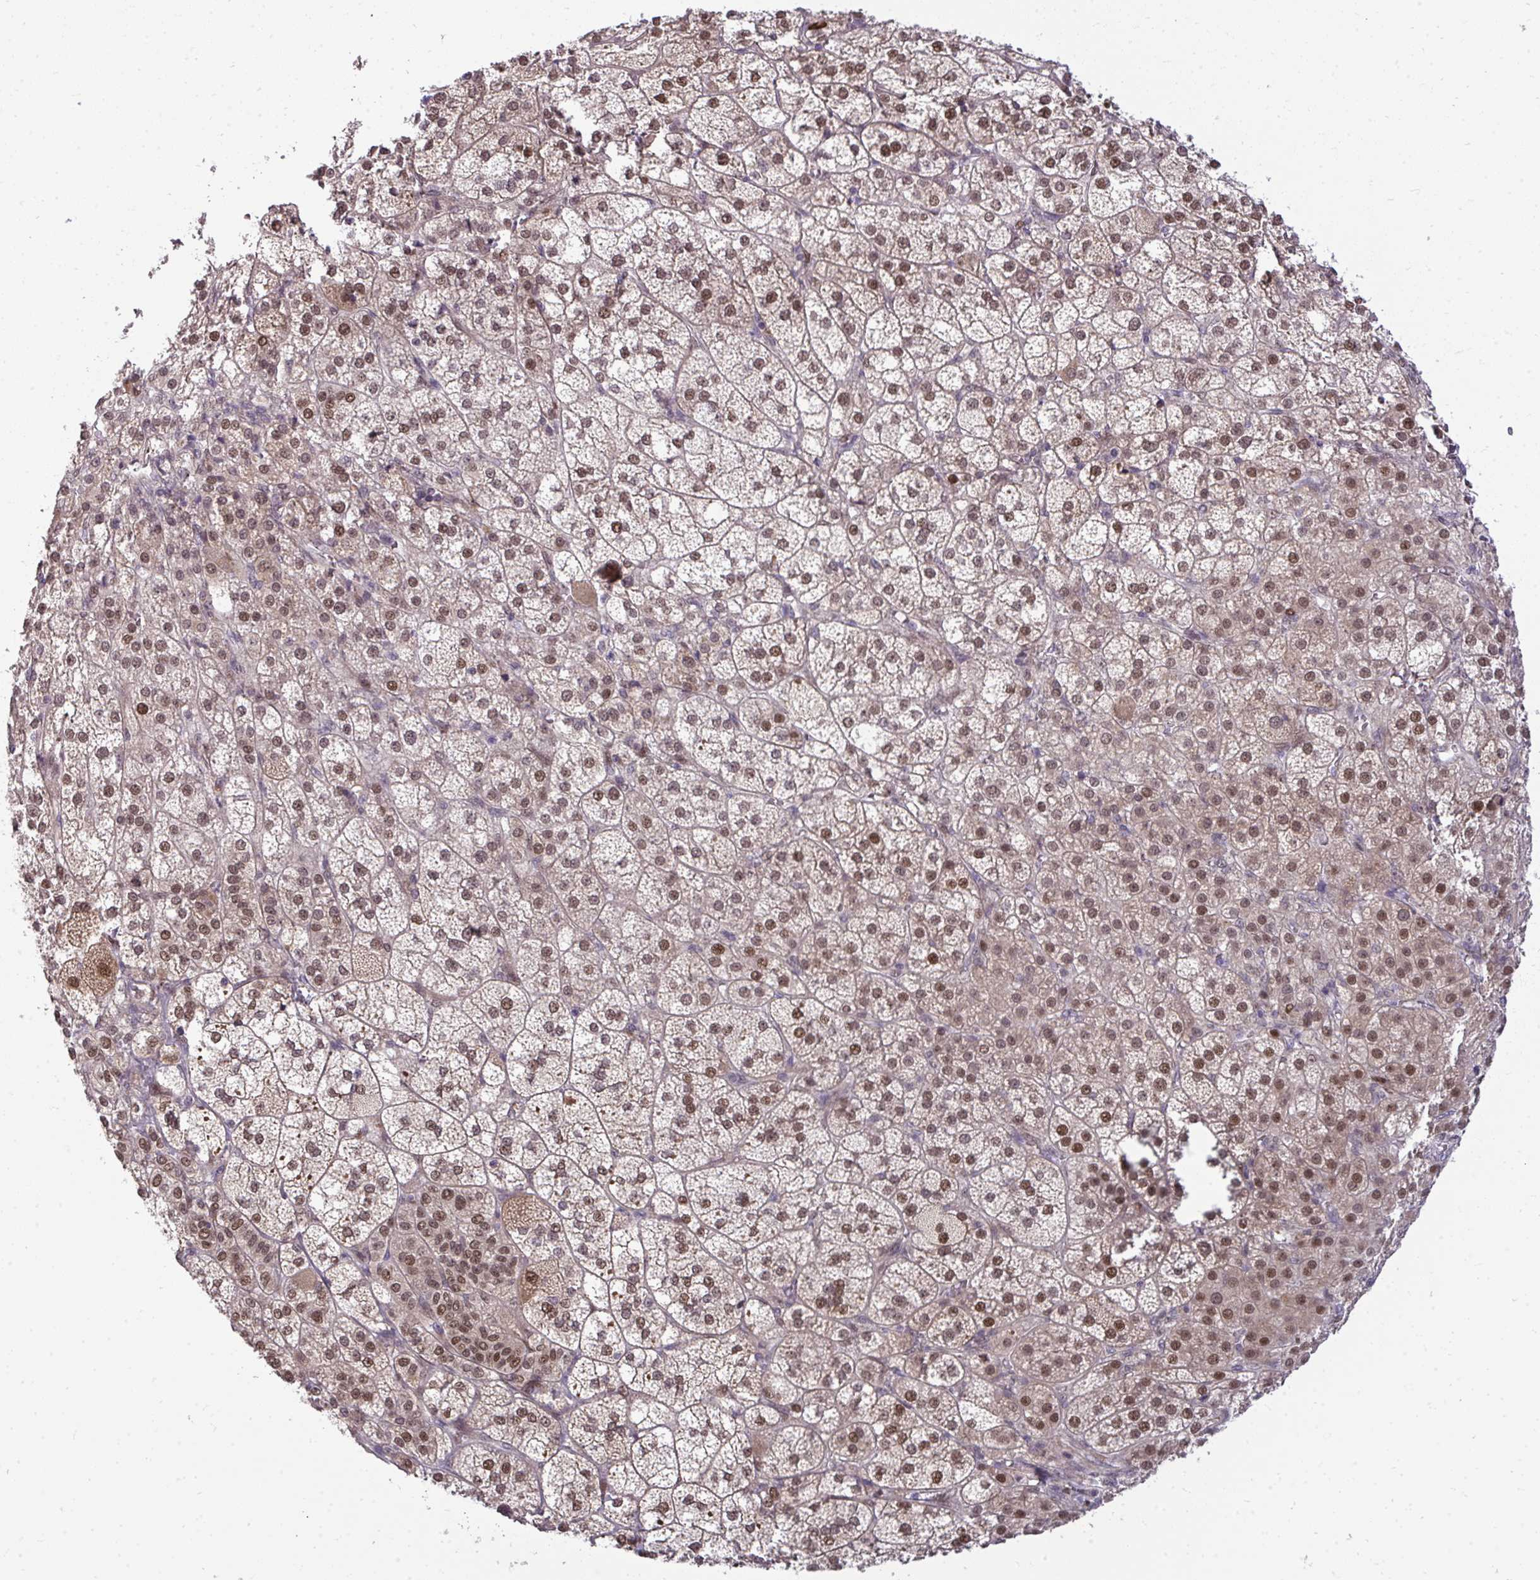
{"staining": {"intensity": "strong", "quantity": ">75%", "location": "cytoplasmic/membranous,nuclear"}, "tissue": "adrenal gland", "cell_type": "Glandular cells", "image_type": "normal", "snomed": [{"axis": "morphology", "description": "Normal tissue, NOS"}, {"axis": "topography", "description": "Adrenal gland"}], "caption": "The histopathology image demonstrates immunohistochemical staining of benign adrenal gland. There is strong cytoplasmic/membranous,nuclear expression is present in about >75% of glandular cells.", "gene": "ZSCAN9", "patient": {"sex": "female", "age": 60}}